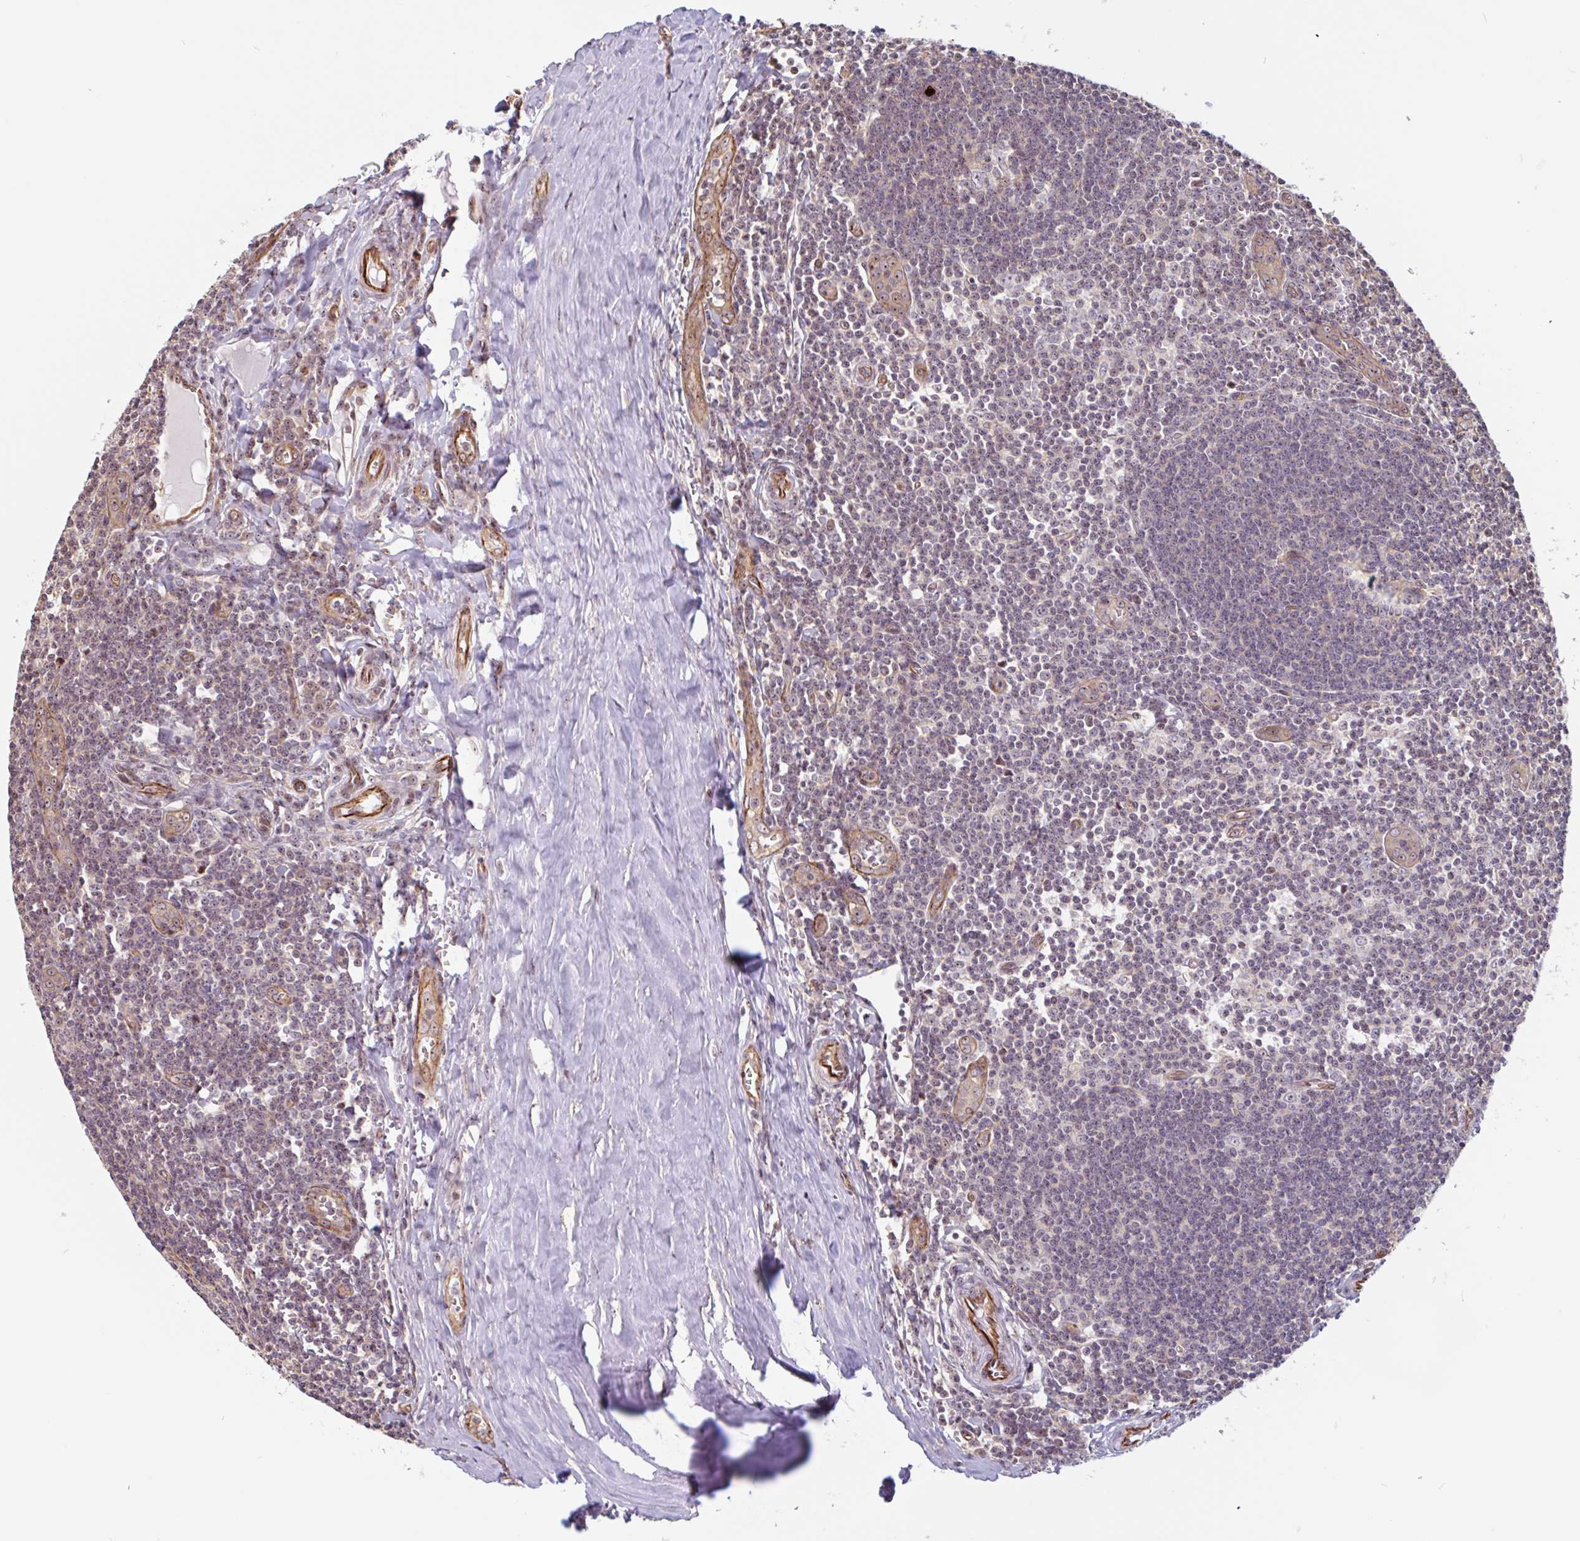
{"staining": {"intensity": "negative", "quantity": "none", "location": "none"}, "tissue": "tonsil", "cell_type": "Germinal center cells", "image_type": "normal", "snomed": [{"axis": "morphology", "description": "Normal tissue, NOS"}, {"axis": "topography", "description": "Tonsil"}], "caption": "Human tonsil stained for a protein using immunohistochemistry reveals no expression in germinal center cells.", "gene": "ZNF689", "patient": {"sex": "male", "age": 27}}